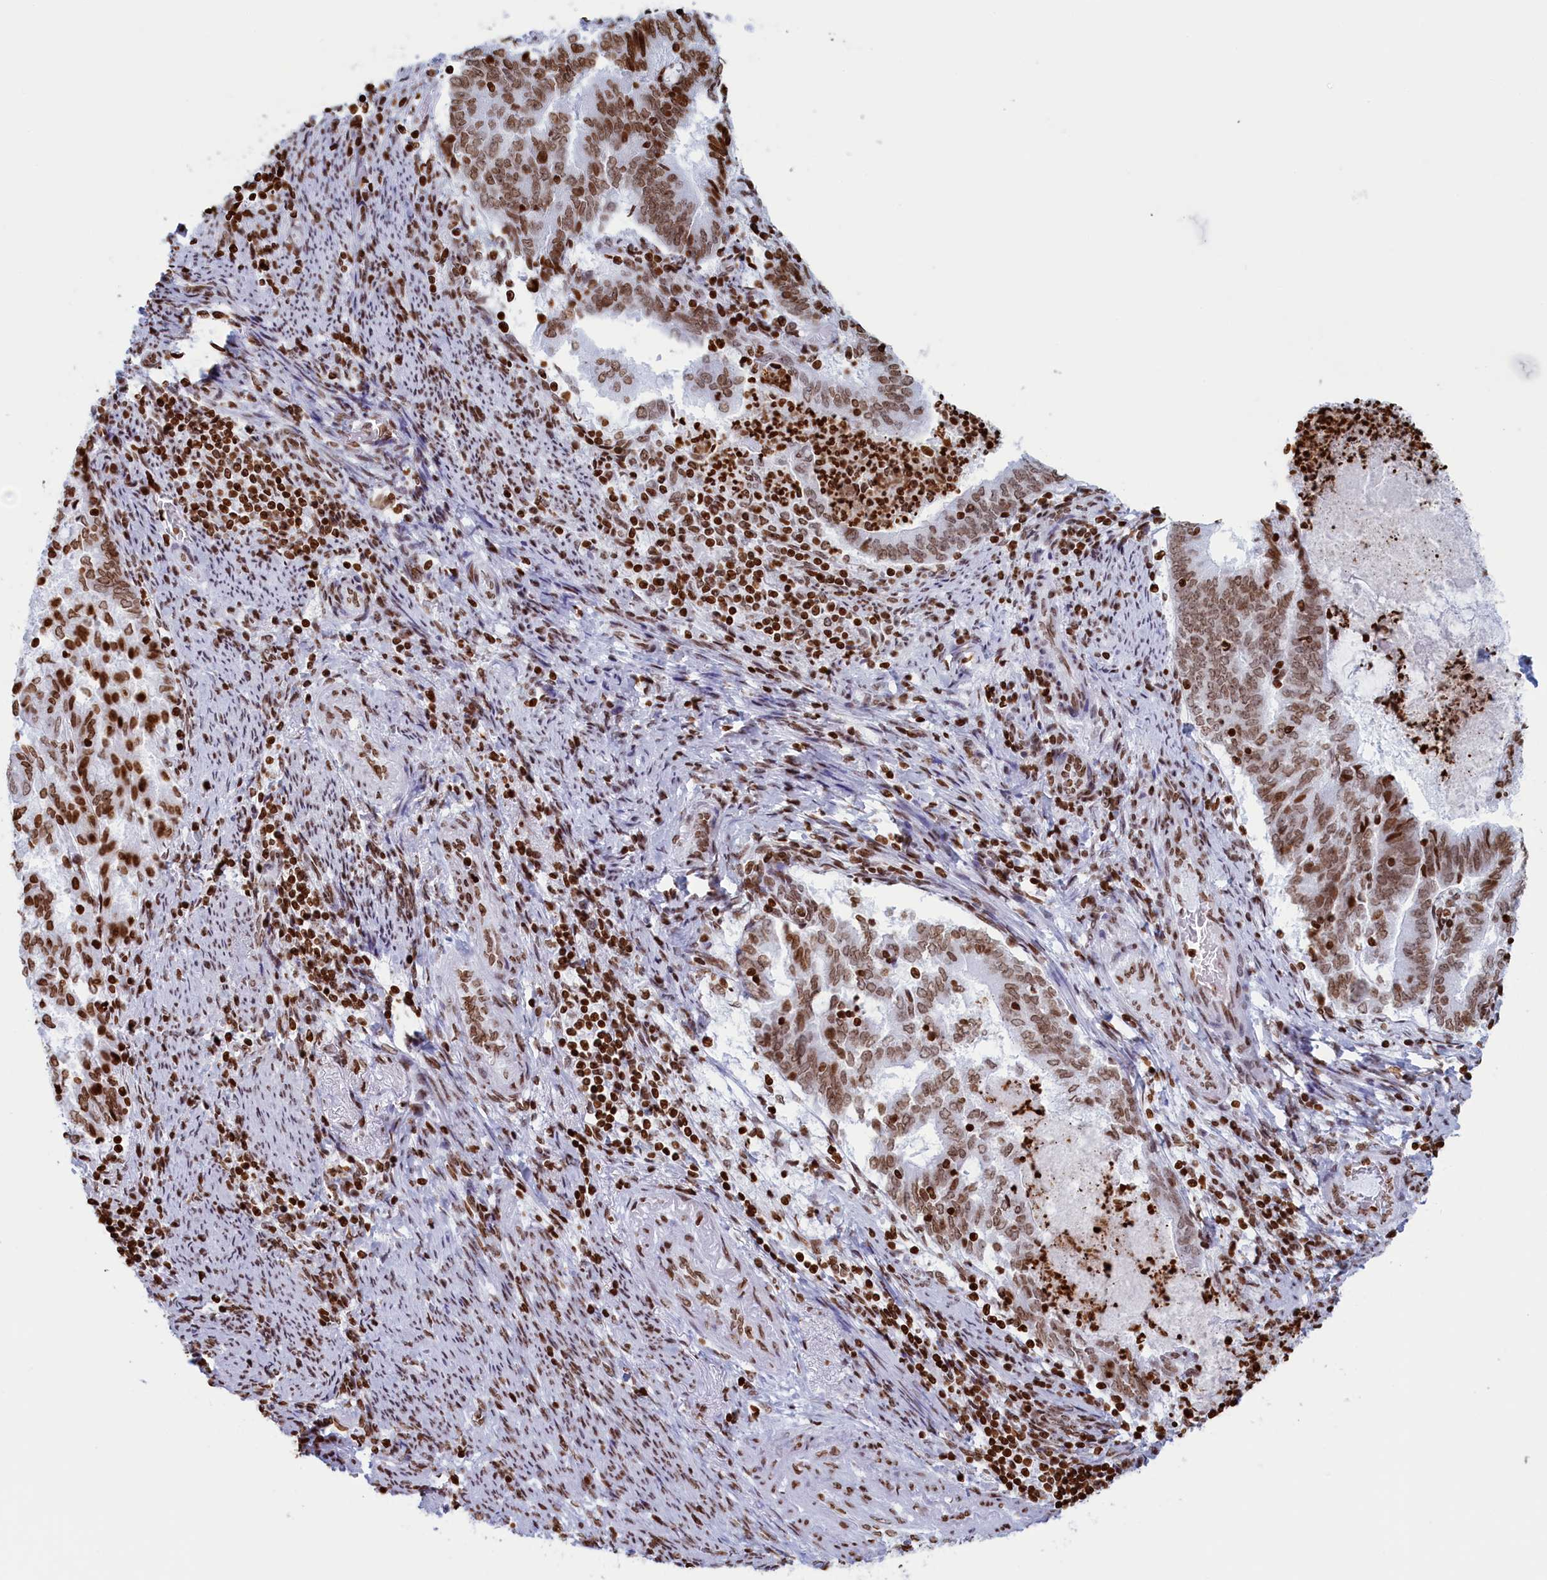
{"staining": {"intensity": "moderate", "quantity": ">75%", "location": "nuclear"}, "tissue": "endometrial cancer", "cell_type": "Tumor cells", "image_type": "cancer", "snomed": [{"axis": "morphology", "description": "Adenocarcinoma, NOS"}, {"axis": "topography", "description": "Endometrium"}], "caption": "A brown stain labels moderate nuclear staining of a protein in endometrial adenocarcinoma tumor cells.", "gene": "APOBEC3A", "patient": {"sex": "female", "age": 80}}